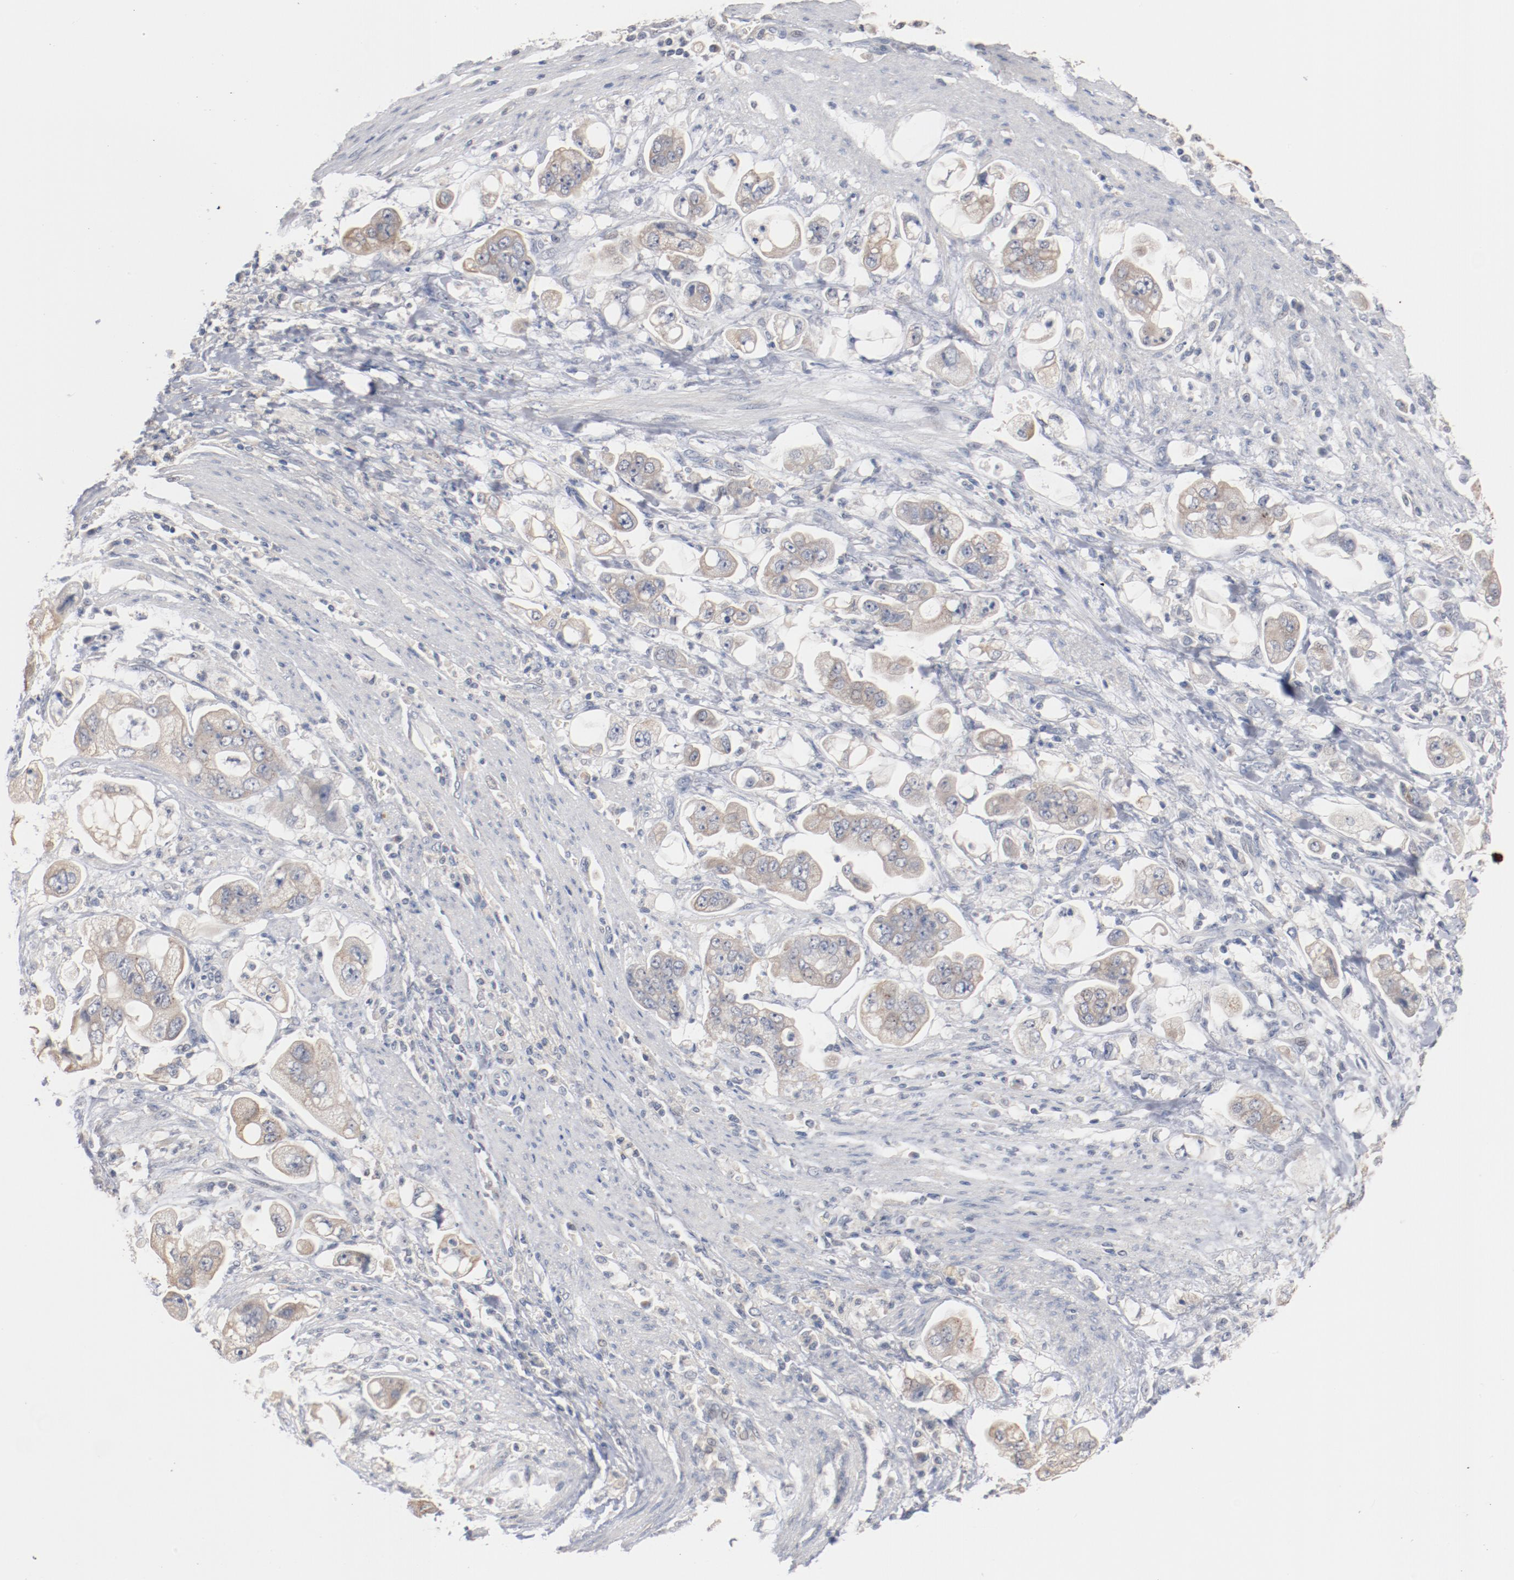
{"staining": {"intensity": "weak", "quantity": "25%-75%", "location": "cytoplasmic/membranous"}, "tissue": "stomach cancer", "cell_type": "Tumor cells", "image_type": "cancer", "snomed": [{"axis": "morphology", "description": "Adenocarcinoma, NOS"}, {"axis": "topography", "description": "Stomach"}], "caption": "The immunohistochemical stain highlights weak cytoplasmic/membranous staining in tumor cells of adenocarcinoma (stomach) tissue. The protein is stained brown, and the nuclei are stained in blue (DAB IHC with brightfield microscopy, high magnification).", "gene": "ERICH1", "patient": {"sex": "male", "age": 62}}